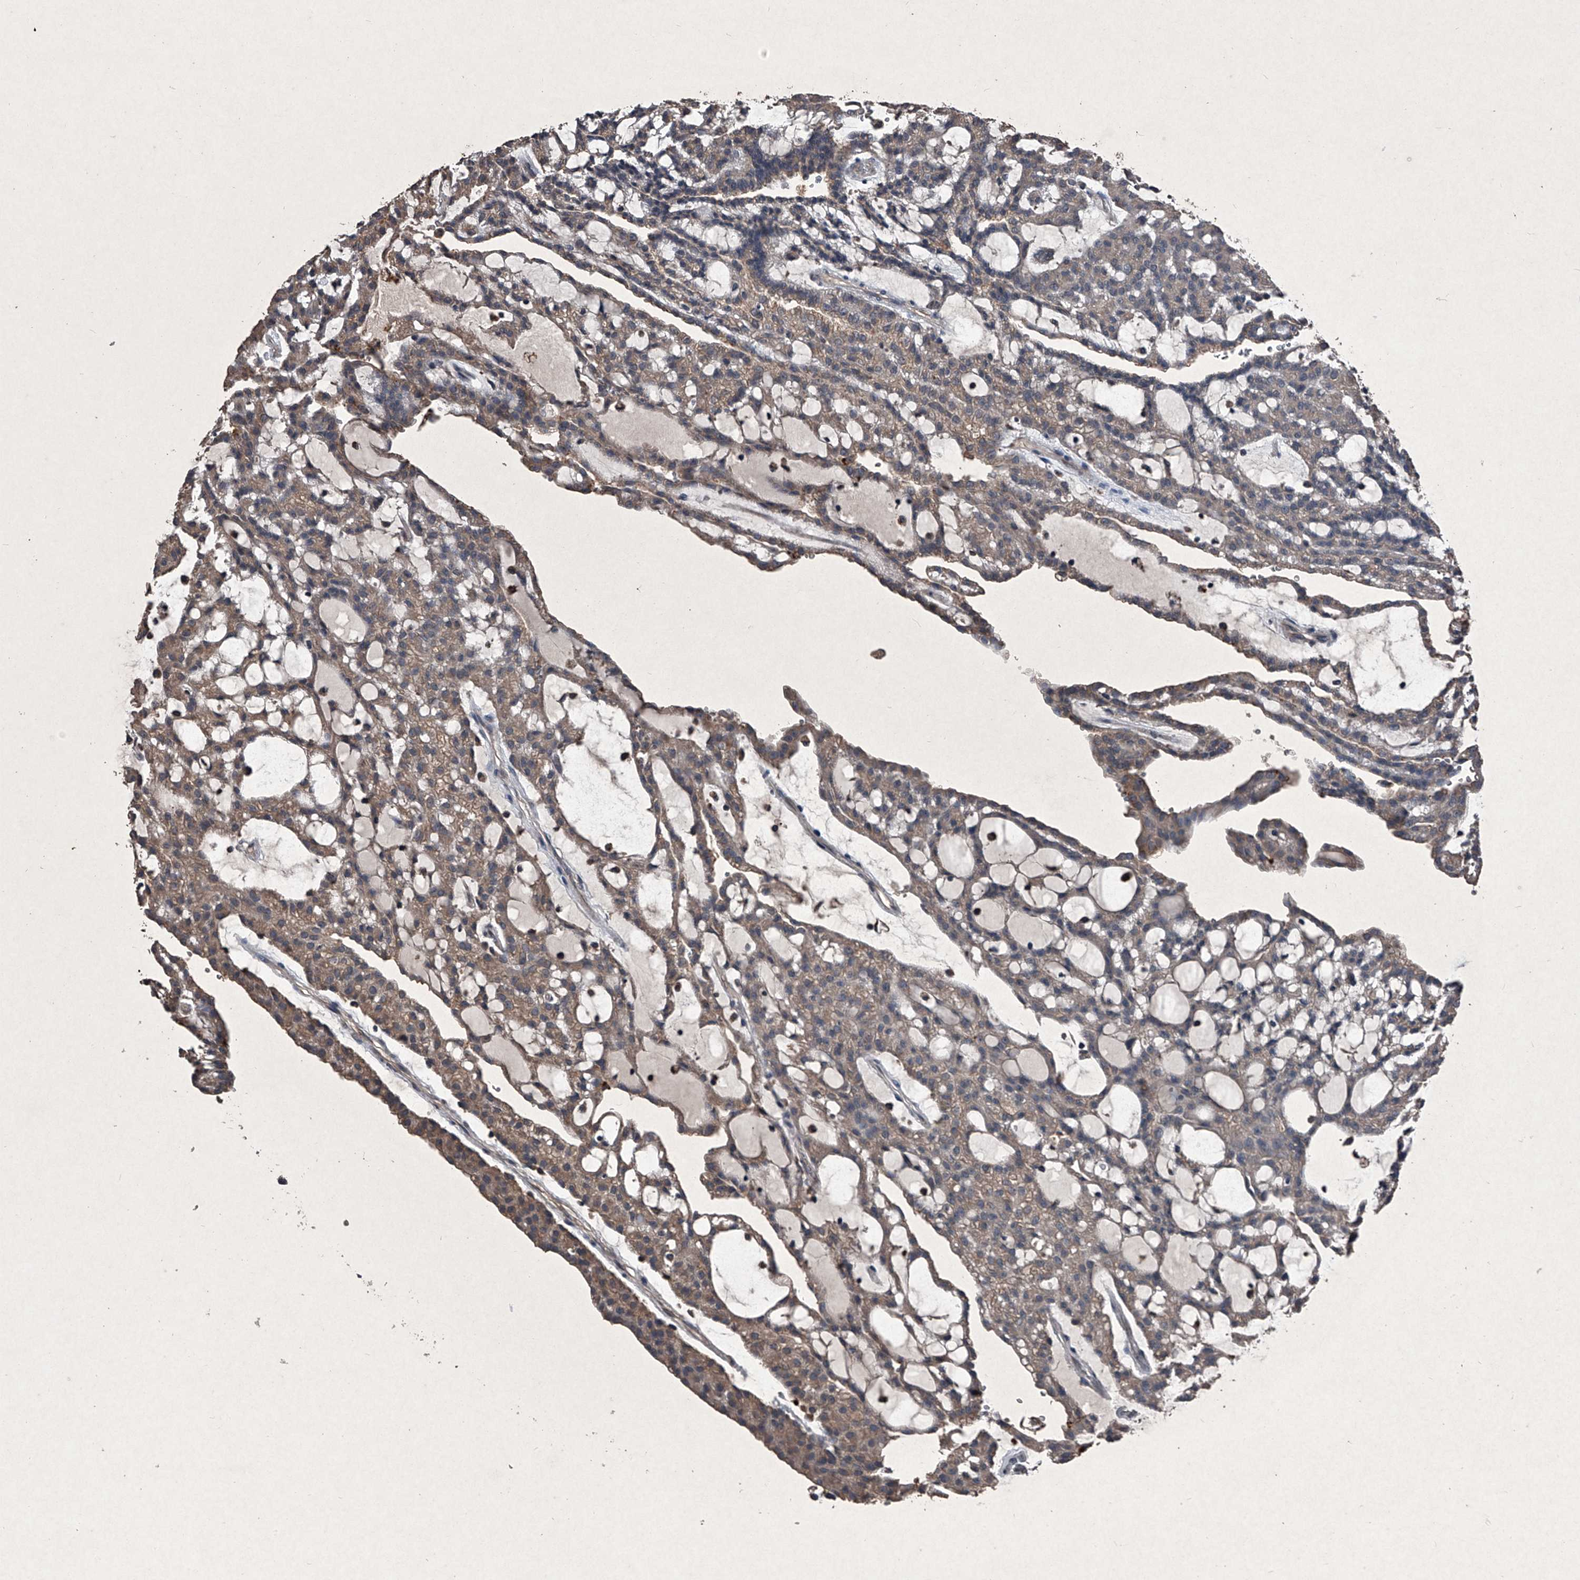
{"staining": {"intensity": "weak", "quantity": ">75%", "location": "cytoplasmic/membranous"}, "tissue": "renal cancer", "cell_type": "Tumor cells", "image_type": "cancer", "snomed": [{"axis": "morphology", "description": "Adenocarcinoma, NOS"}, {"axis": "topography", "description": "Kidney"}], "caption": "This is a histology image of immunohistochemistry staining of renal adenocarcinoma, which shows weak expression in the cytoplasmic/membranous of tumor cells.", "gene": "MAPKAP1", "patient": {"sex": "male", "age": 63}}